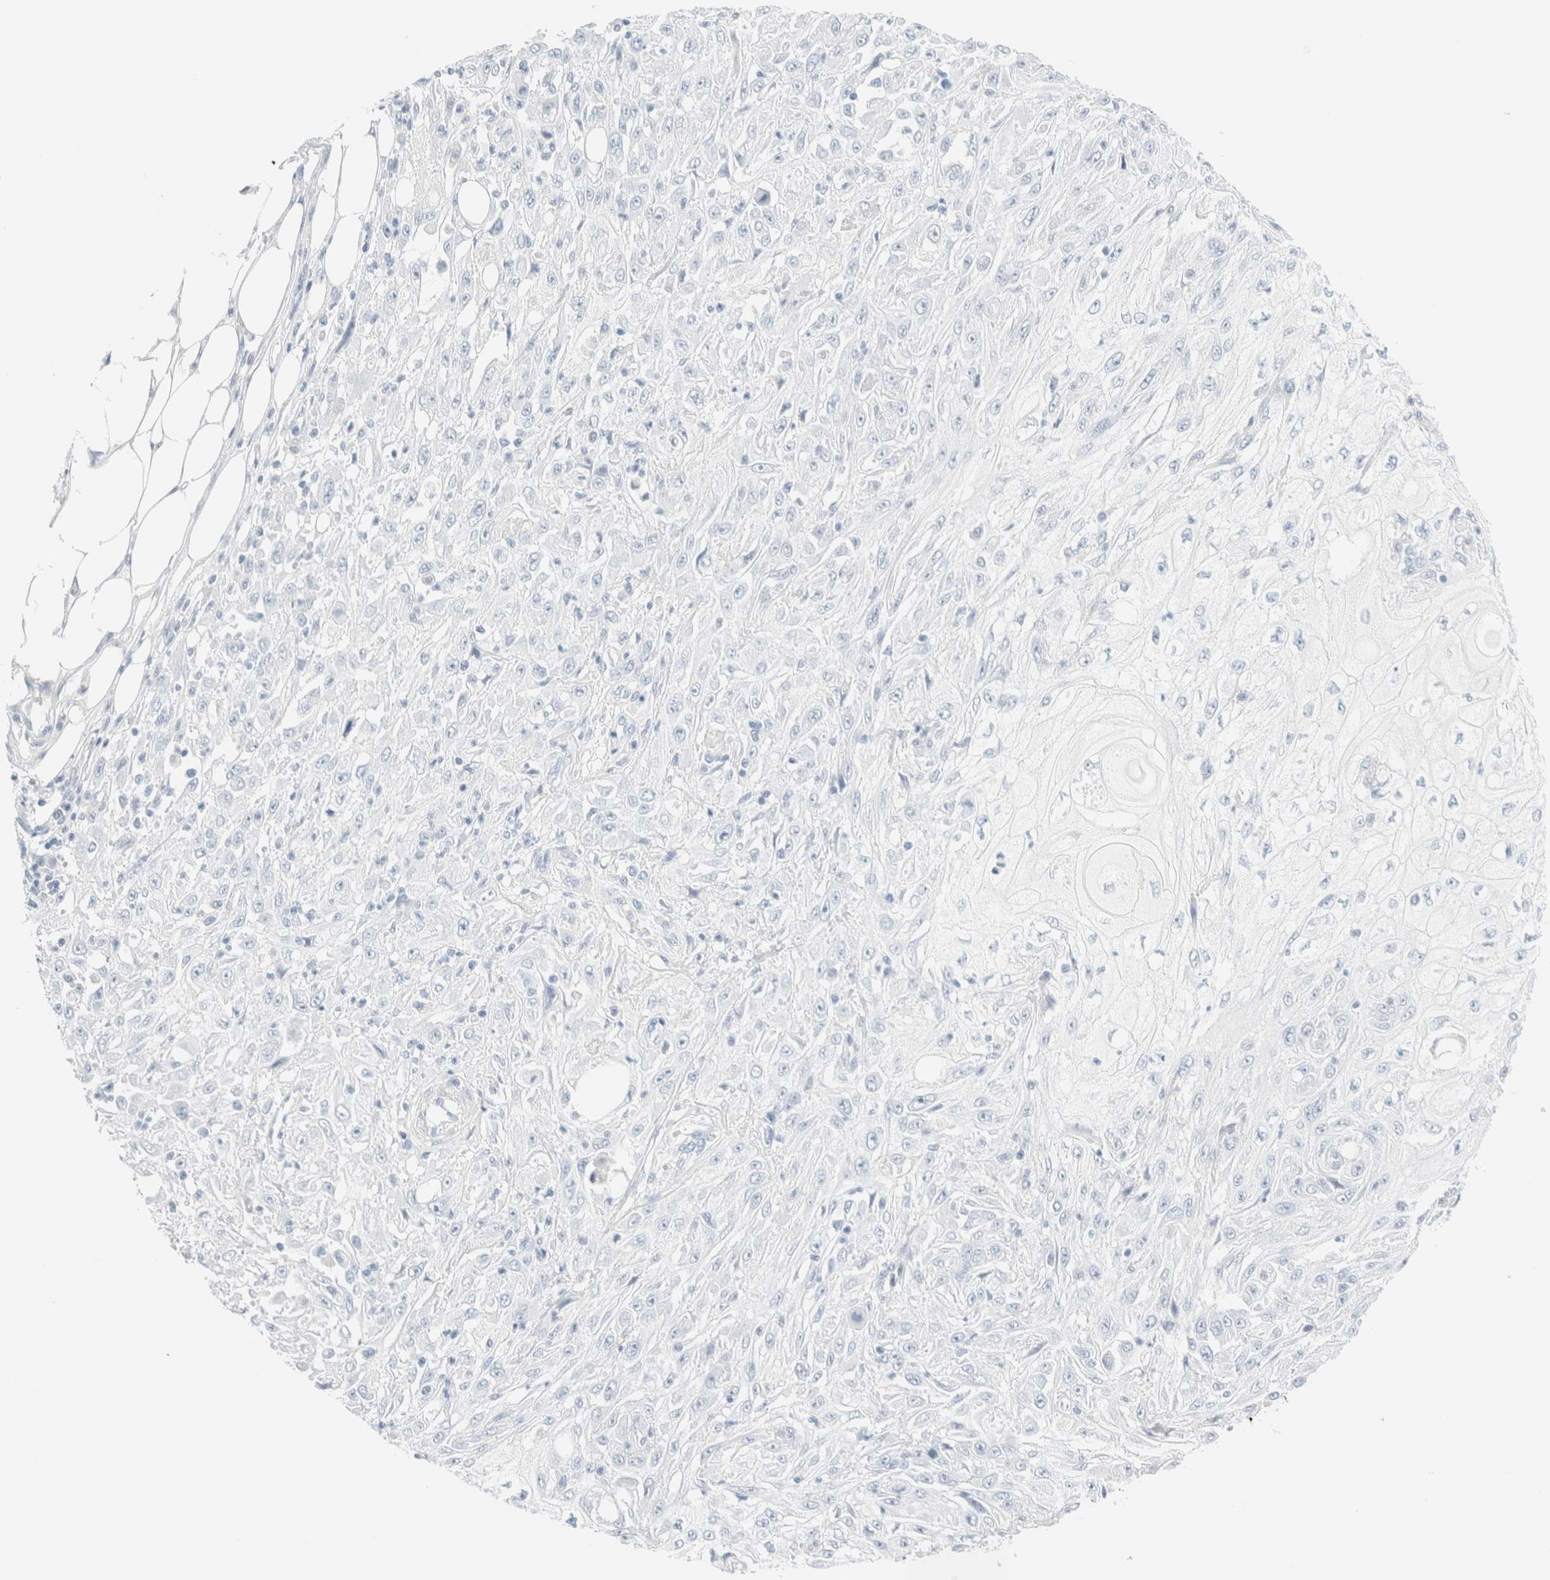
{"staining": {"intensity": "negative", "quantity": "none", "location": "none"}, "tissue": "skin cancer", "cell_type": "Tumor cells", "image_type": "cancer", "snomed": [{"axis": "morphology", "description": "Squamous cell carcinoma, NOS"}, {"axis": "morphology", "description": "Squamous cell carcinoma, metastatic, NOS"}, {"axis": "topography", "description": "Skin"}, {"axis": "topography", "description": "Lymph node"}], "caption": "This is a image of immunohistochemistry staining of squamous cell carcinoma (skin), which shows no staining in tumor cells. The staining was performed using DAB (3,3'-diaminobenzidine) to visualize the protein expression in brown, while the nuclei were stained in blue with hematoxylin (Magnification: 20x).", "gene": "DPYS", "patient": {"sex": "male", "age": 75}}